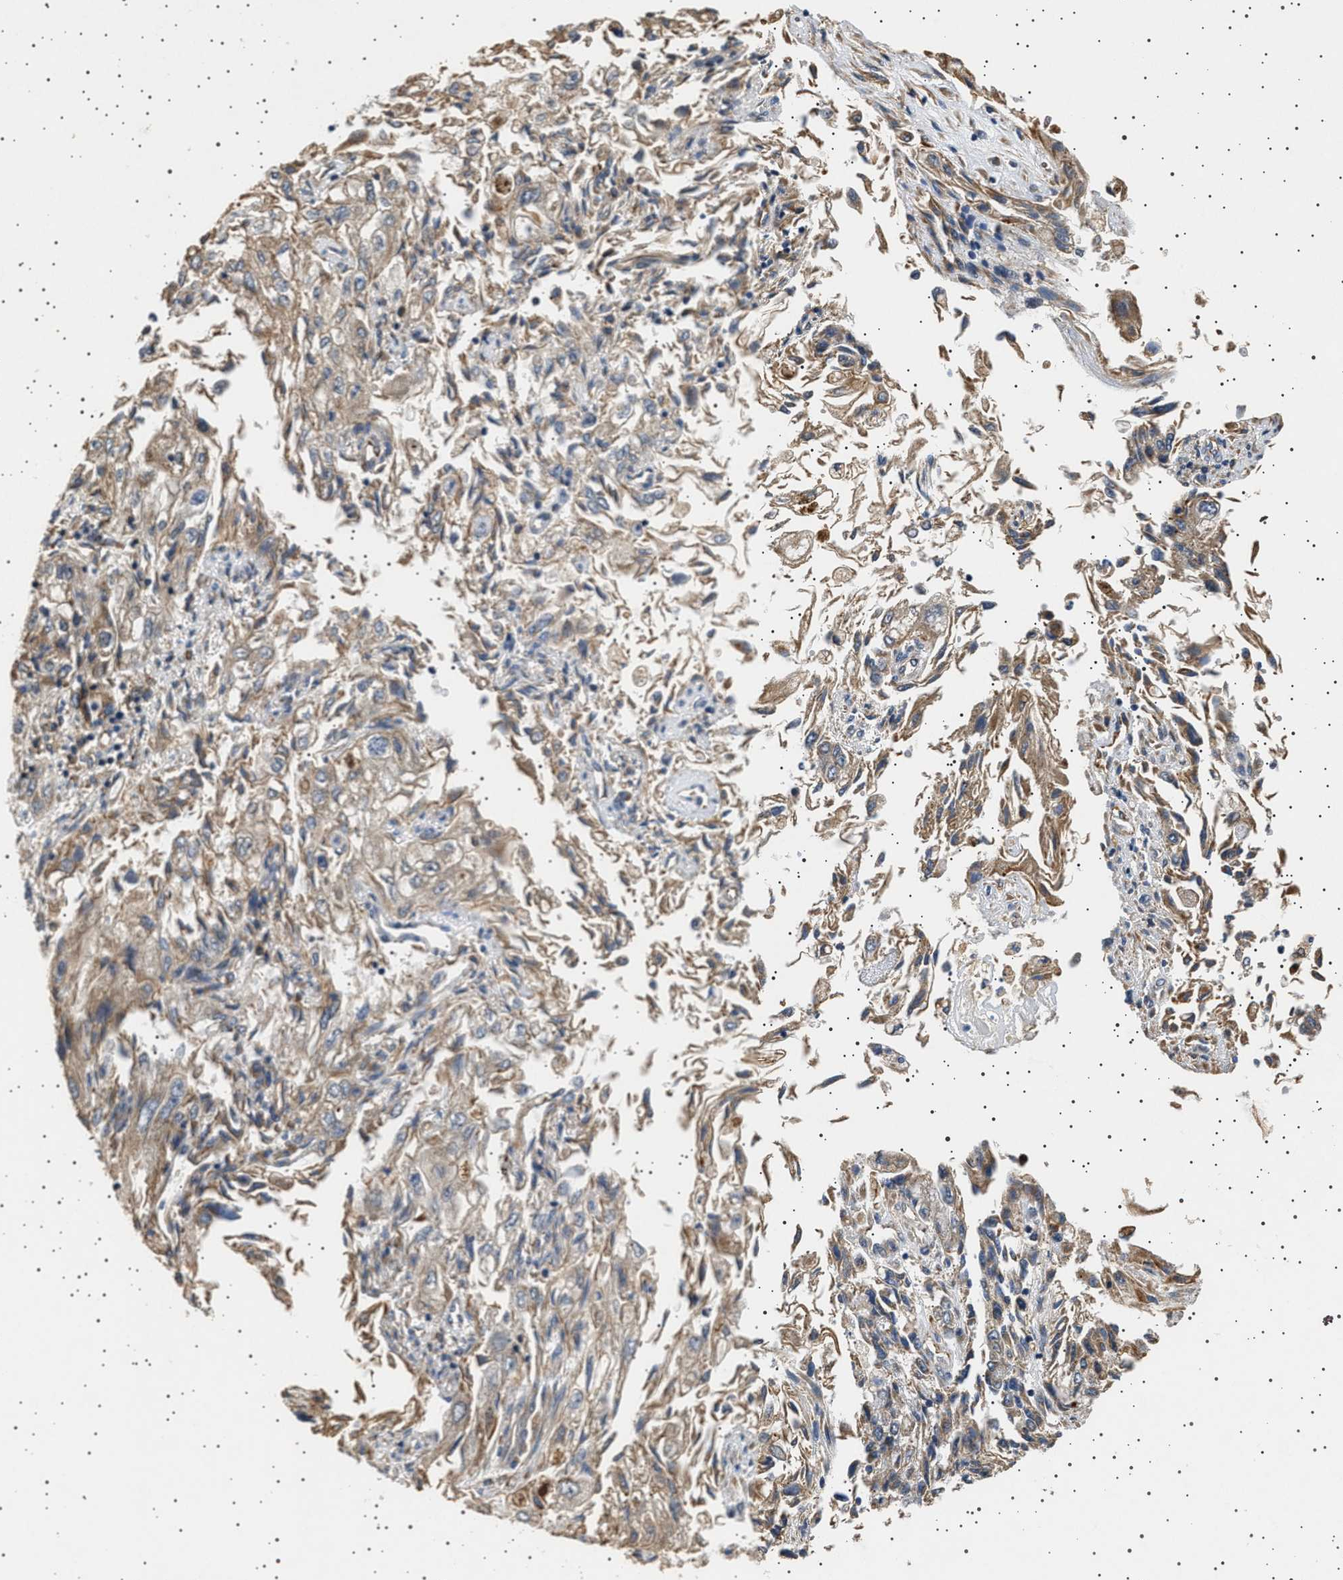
{"staining": {"intensity": "weak", "quantity": ">75%", "location": "cytoplasmic/membranous"}, "tissue": "endometrial cancer", "cell_type": "Tumor cells", "image_type": "cancer", "snomed": [{"axis": "morphology", "description": "Adenocarcinoma, NOS"}, {"axis": "topography", "description": "Endometrium"}], "caption": "Protein expression analysis of endometrial cancer exhibits weak cytoplasmic/membranous staining in about >75% of tumor cells.", "gene": "TRUB2", "patient": {"sex": "female", "age": 49}}